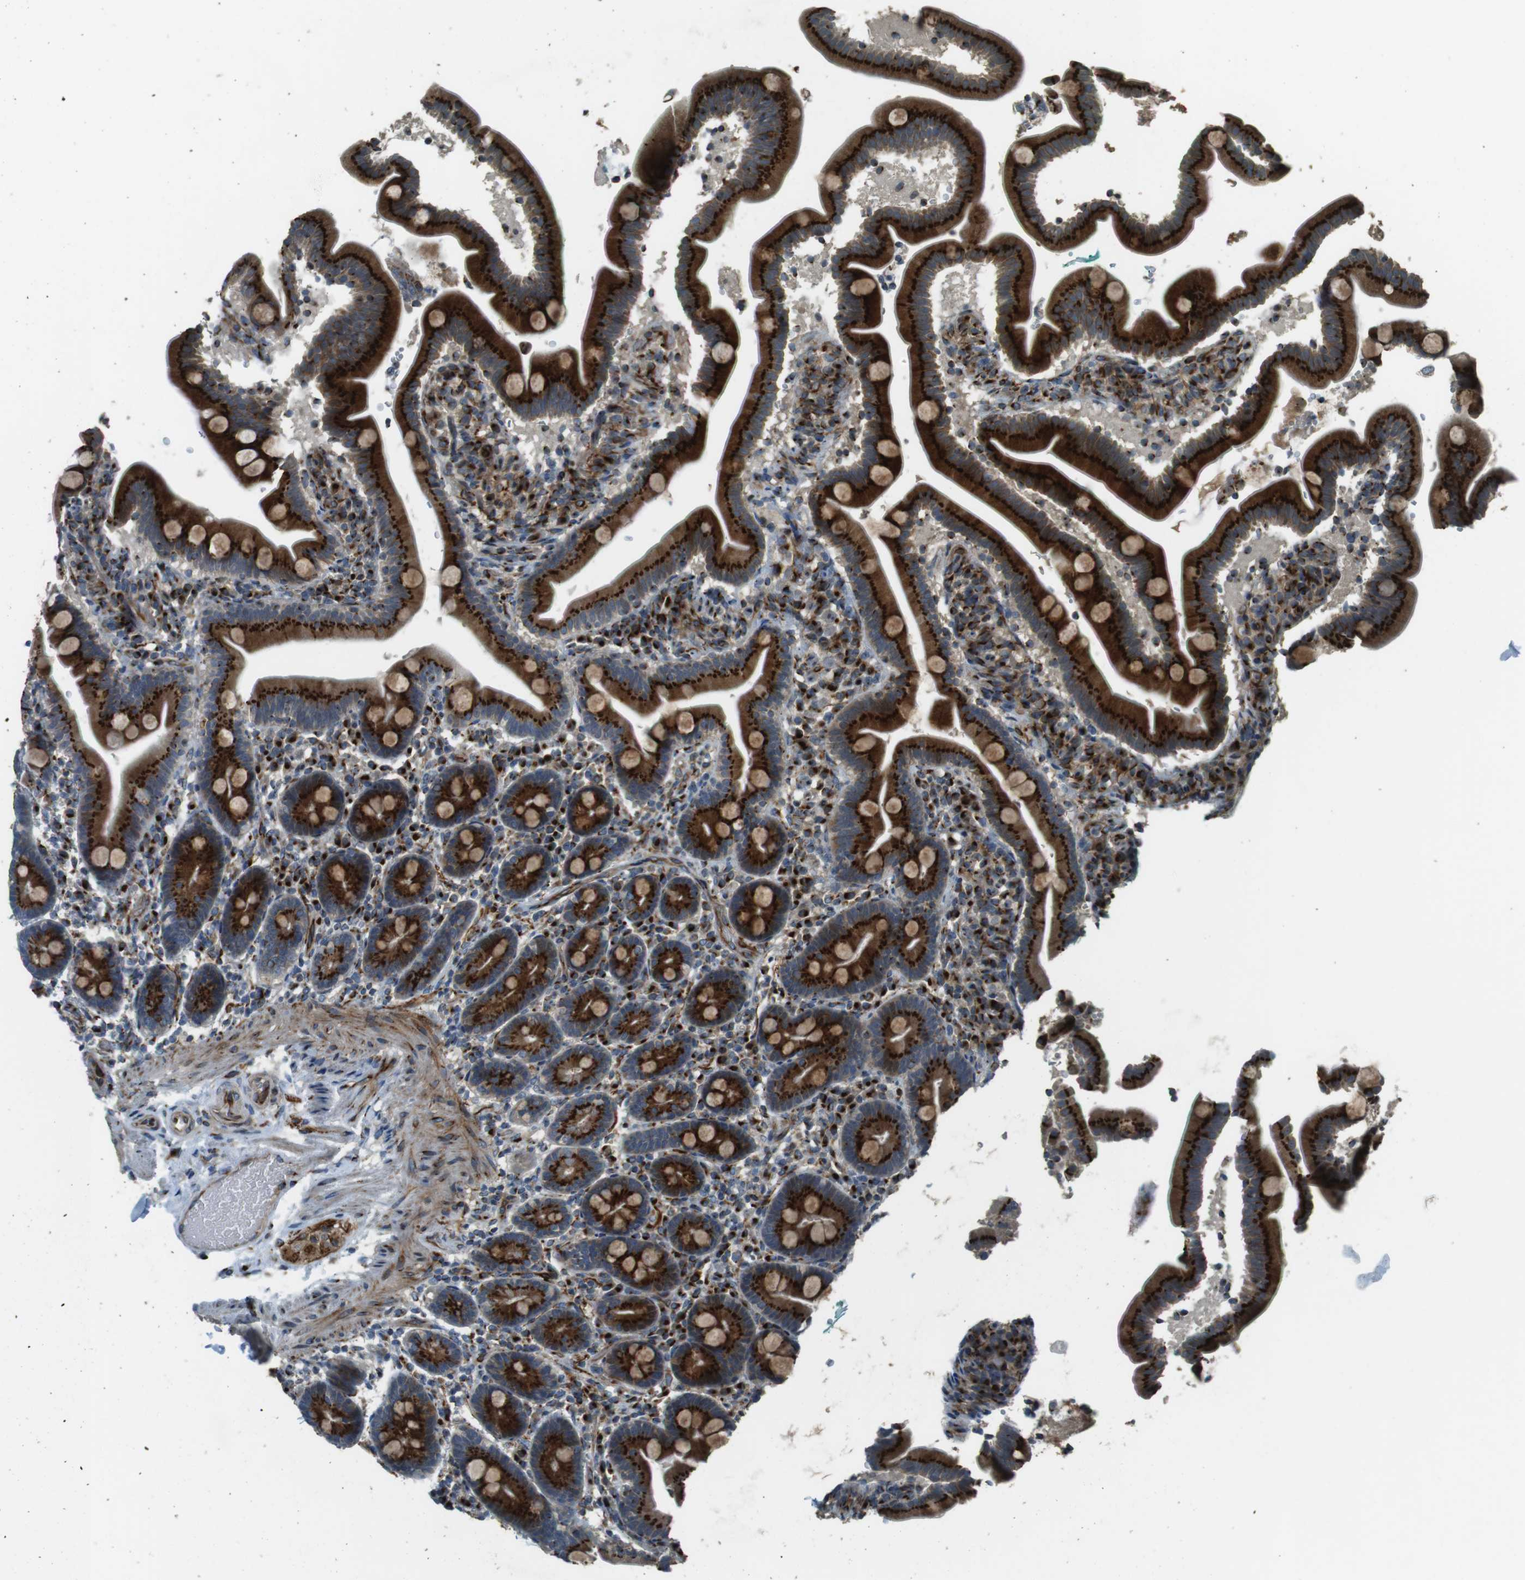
{"staining": {"intensity": "strong", "quantity": ">75%", "location": "cytoplasmic/membranous"}, "tissue": "duodenum", "cell_type": "Glandular cells", "image_type": "normal", "snomed": [{"axis": "morphology", "description": "Normal tissue, NOS"}, {"axis": "topography", "description": "Duodenum"}], "caption": "IHC staining of unremarkable duodenum, which exhibits high levels of strong cytoplasmic/membranous staining in about >75% of glandular cells indicating strong cytoplasmic/membranous protein staining. The staining was performed using DAB (brown) for protein detection and nuclei were counterstained in hematoxylin (blue).", "gene": "TMEM115", "patient": {"sex": "male", "age": 54}}